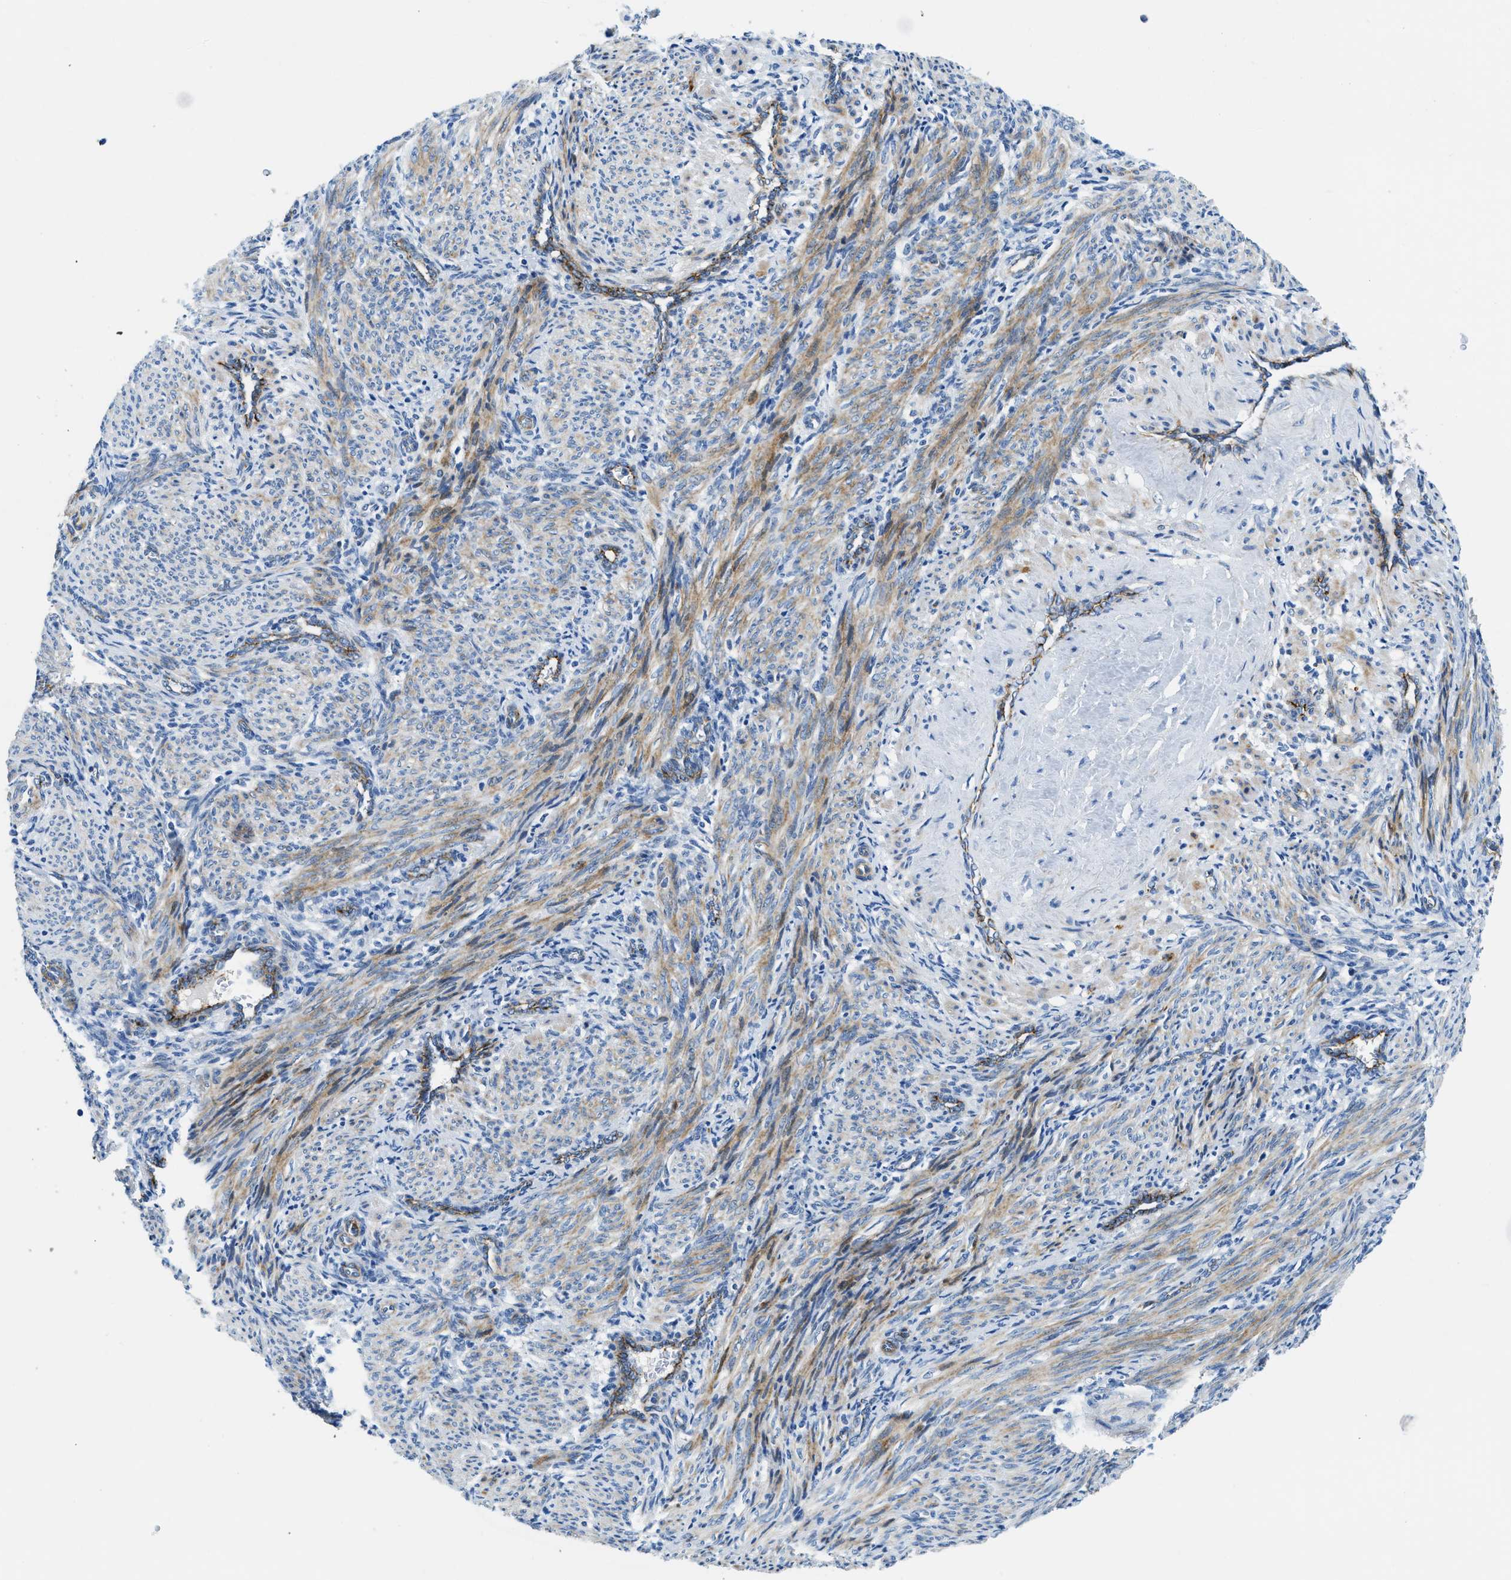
{"staining": {"intensity": "weak", "quantity": "25%-75%", "location": "cytoplasmic/membranous"}, "tissue": "smooth muscle", "cell_type": "Smooth muscle cells", "image_type": "normal", "snomed": [{"axis": "morphology", "description": "Normal tissue, NOS"}, {"axis": "topography", "description": "Endometrium"}], "caption": "This histopathology image displays immunohistochemistry staining of unremarkable smooth muscle, with low weak cytoplasmic/membranous staining in approximately 25%-75% of smooth muscle cells.", "gene": "CUTA", "patient": {"sex": "female", "age": 33}}